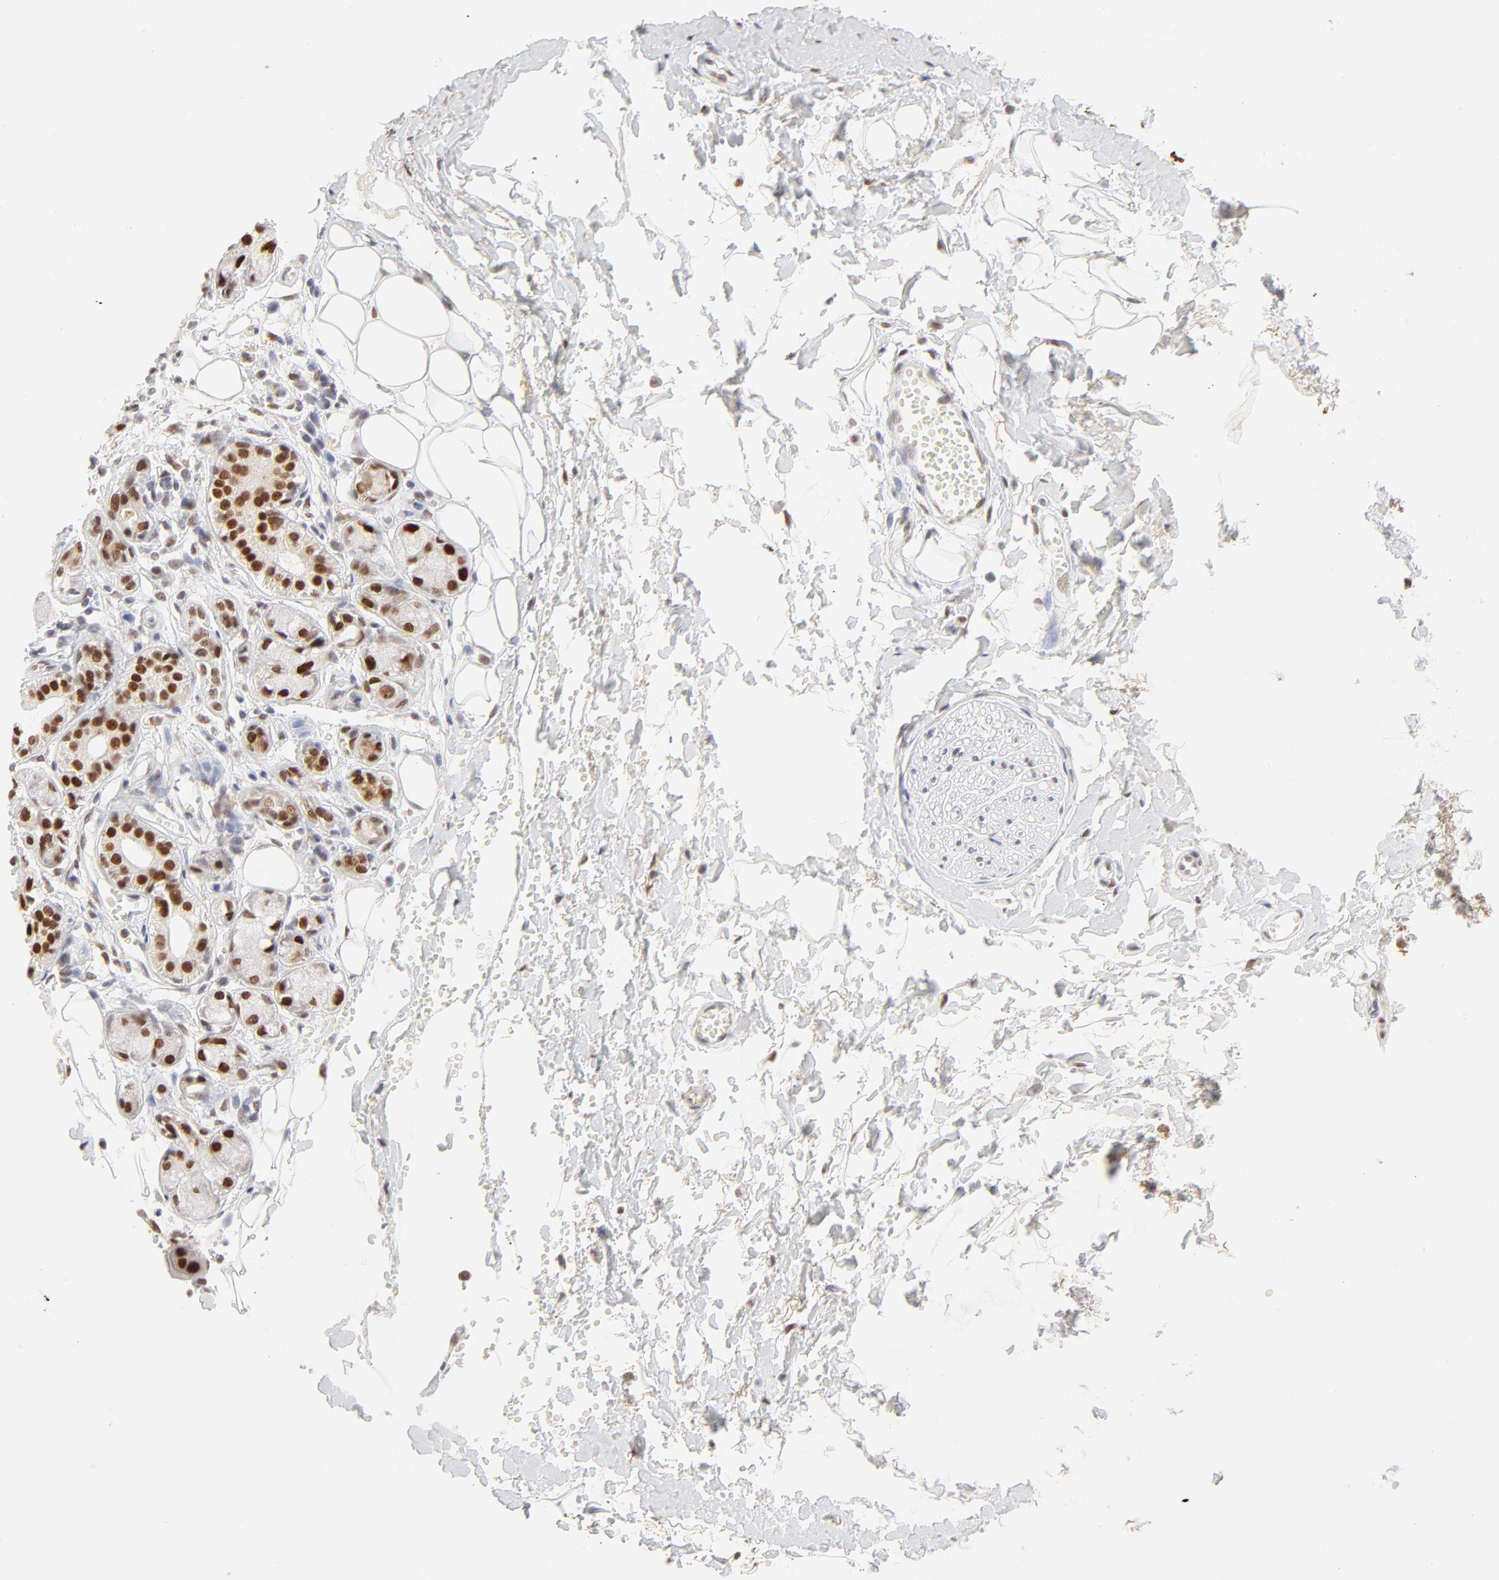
{"staining": {"intensity": "moderate", "quantity": ">75%", "location": "nuclear"}, "tissue": "adipose tissue", "cell_type": "Adipocytes", "image_type": "normal", "snomed": [{"axis": "morphology", "description": "Normal tissue, NOS"}, {"axis": "morphology", "description": "Inflammation, NOS"}, {"axis": "topography", "description": "Salivary gland"}, {"axis": "topography", "description": "Peripheral nerve tissue"}], "caption": "Immunohistochemistry of normal human adipose tissue displays medium levels of moderate nuclear positivity in approximately >75% of adipocytes.", "gene": "PBX1", "patient": {"sex": "female", "age": 75}}